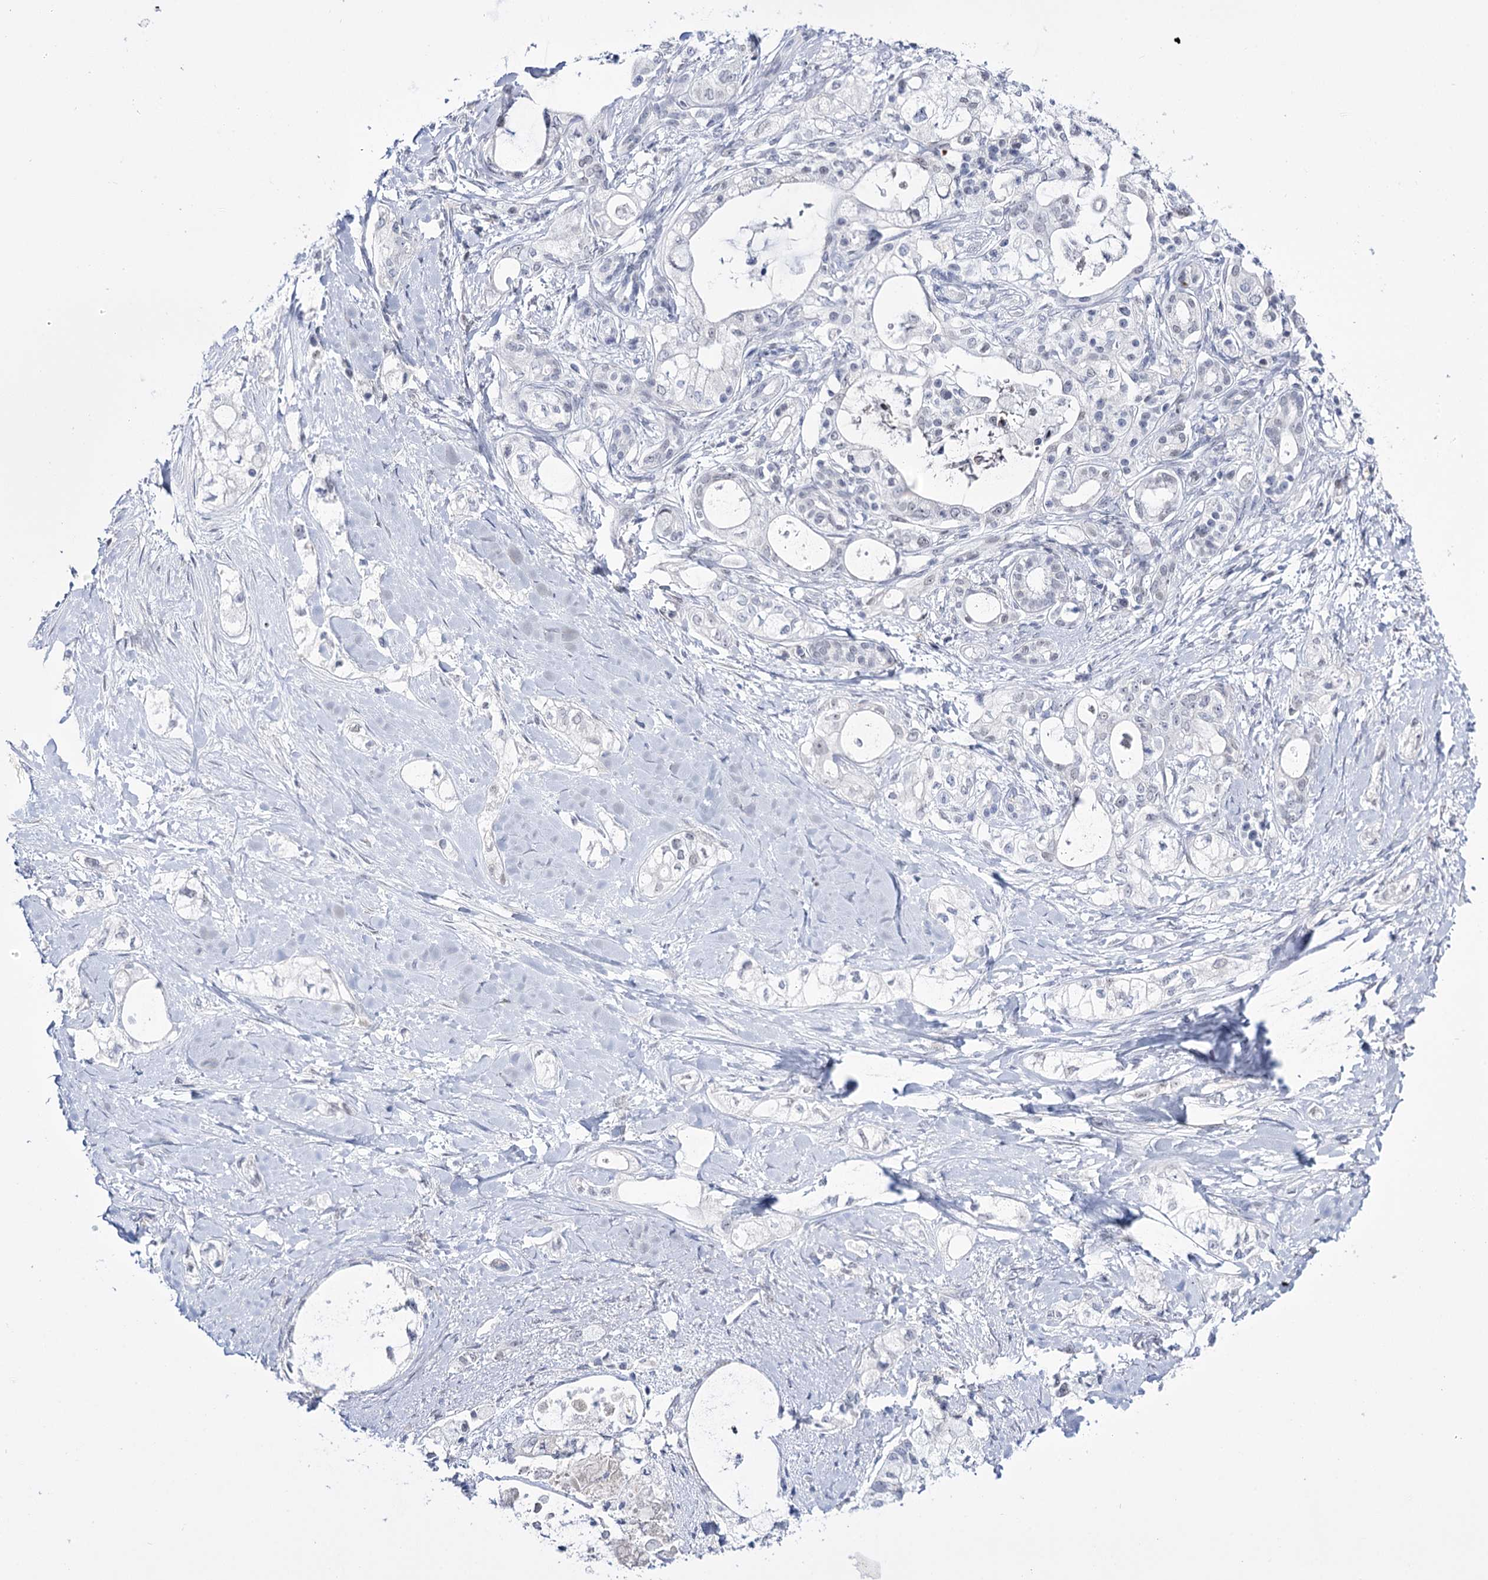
{"staining": {"intensity": "negative", "quantity": "none", "location": "none"}, "tissue": "pancreatic cancer", "cell_type": "Tumor cells", "image_type": "cancer", "snomed": [{"axis": "morphology", "description": "Adenocarcinoma, NOS"}, {"axis": "topography", "description": "Pancreas"}], "caption": "Immunohistochemistry image of neoplastic tissue: pancreatic adenocarcinoma stained with DAB demonstrates no significant protein expression in tumor cells. The staining was performed using DAB (3,3'-diaminobenzidine) to visualize the protein expression in brown, while the nuclei were stained in blue with hematoxylin (Magnification: 20x).", "gene": "RBM15B", "patient": {"sex": "male", "age": 70}}